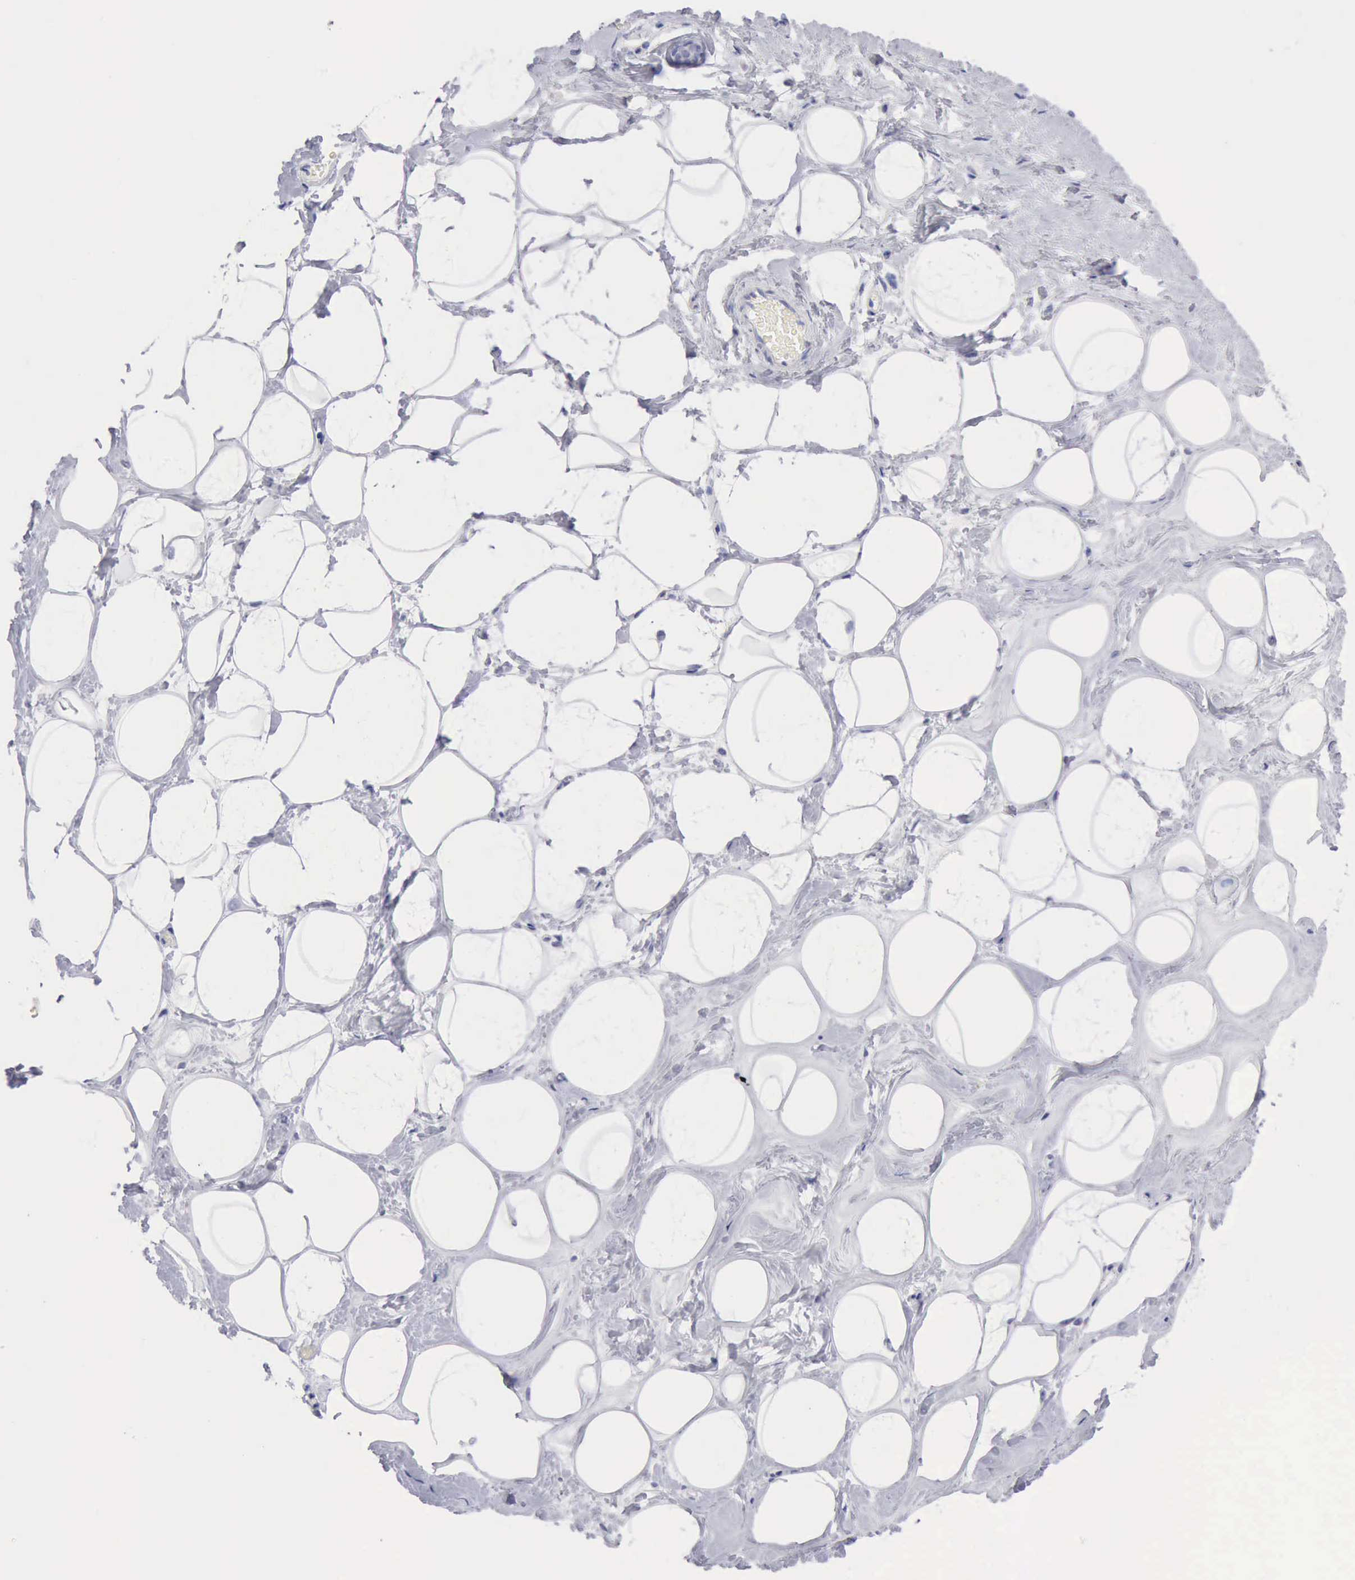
{"staining": {"intensity": "negative", "quantity": "none", "location": "none"}, "tissue": "breast", "cell_type": "Adipocytes", "image_type": "normal", "snomed": [{"axis": "morphology", "description": "Normal tissue, NOS"}, {"axis": "morphology", "description": "Fibrosis, NOS"}, {"axis": "topography", "description": "Breast"}], "caption": "Protein analysis of normal breast reveals no significant expression in adipocytes. (Immunohistochemistry (ihc), brightfield microscopy, high magnification).", "gene": "ANGEL1", "patient": {"sex": "female", "age": 39}}